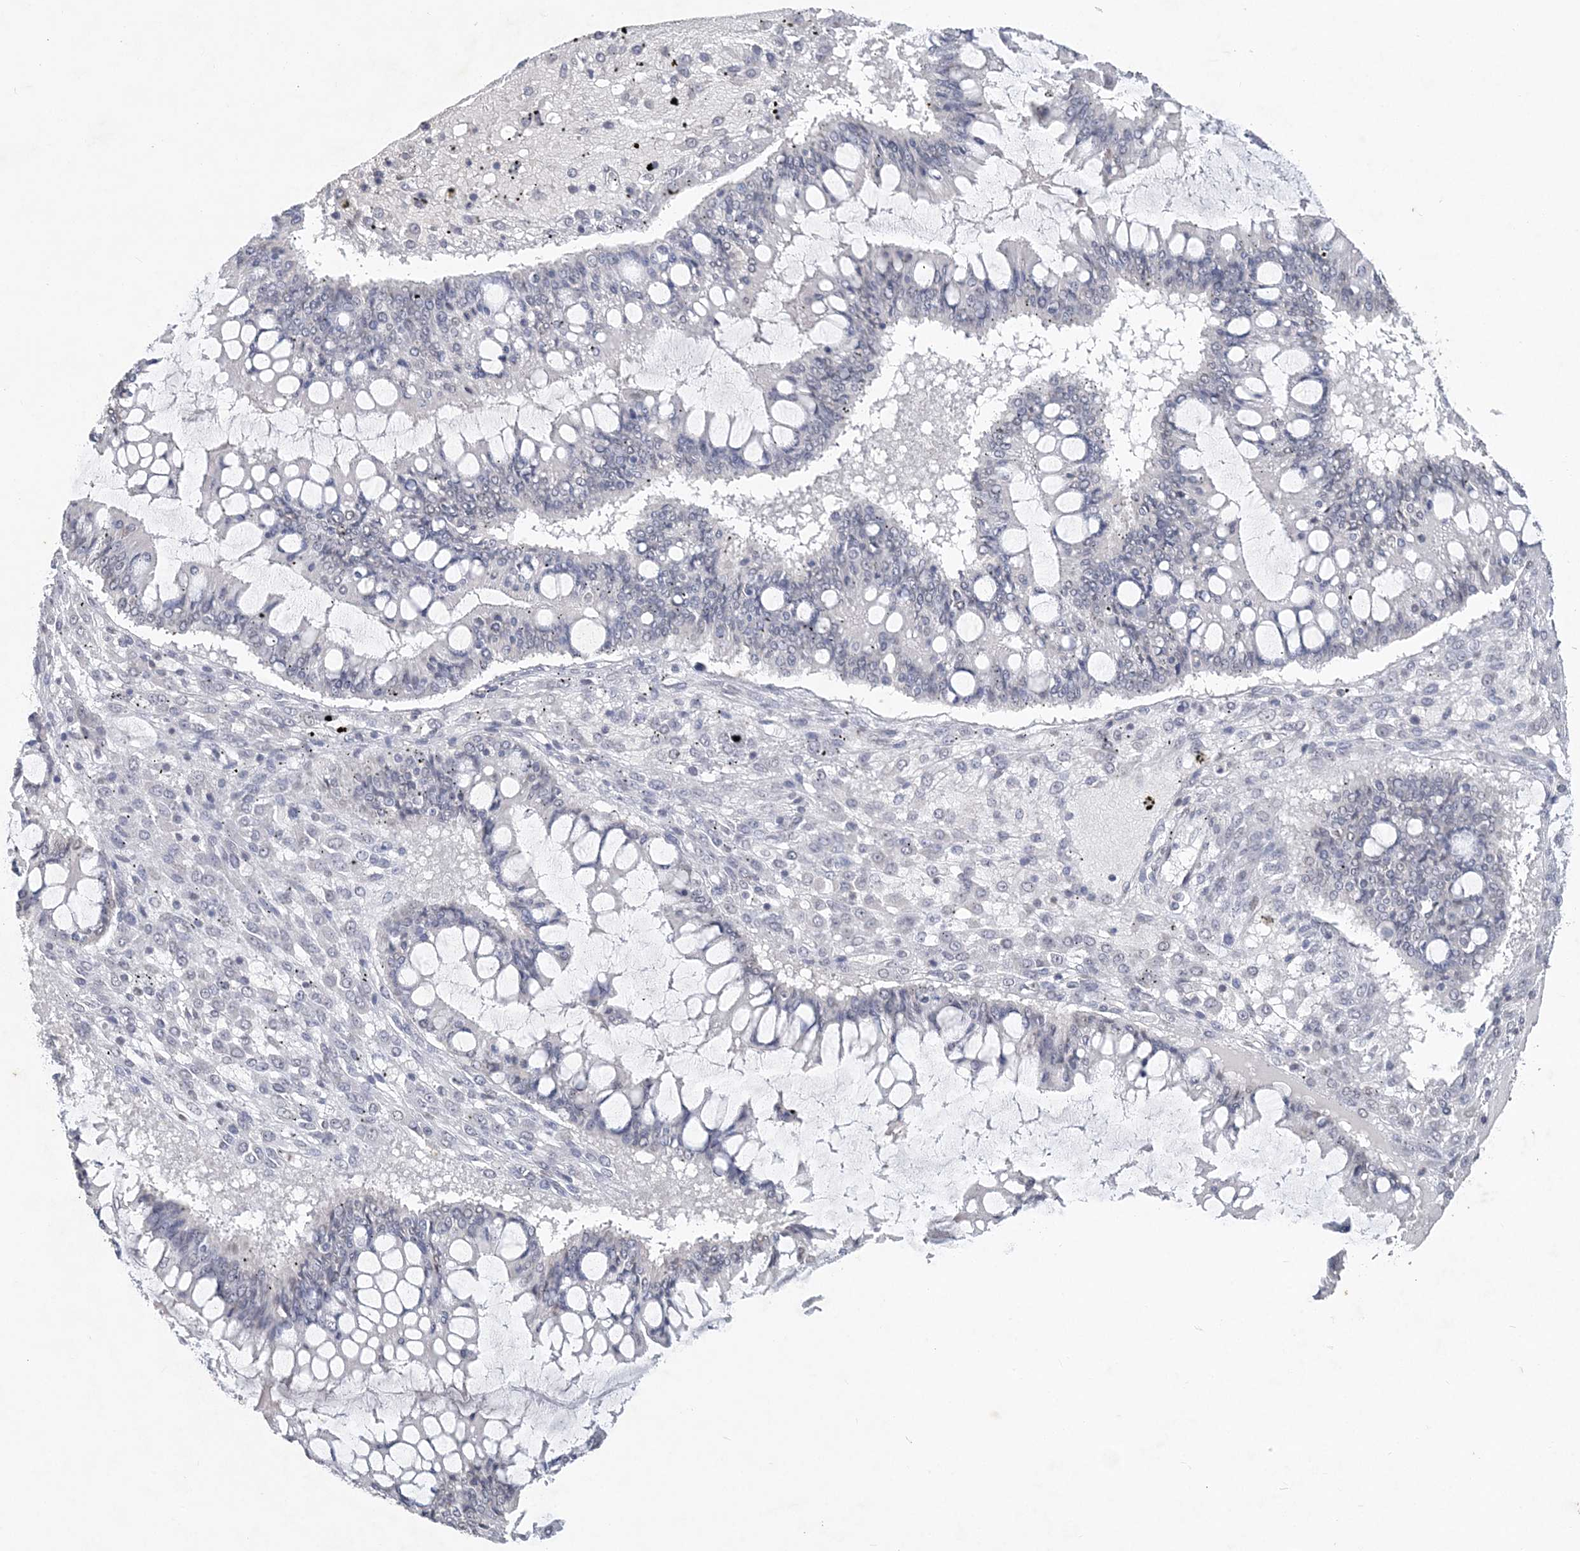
{"staining": {"intensity": "negative", "quantity": "none", "location": "none"}, "tissue": "ovarian cancer", "cell_type": "Tumor cells", "image_type": "cancer", "snomed": [{"axis": "morphology", "description": "Cystadenocarcinoma, mucinous, NOS"}, {"axis": "topography", "description": "Ovary"}], "caption": "An IHC image of mucinous cystadenocarcinoma (ovarian) is shown. There is no staining in tumor cells of mucinous cystadenocarcinoma (ovarian).", "gene": "PDCD1", "patient": {"sex": "female", "age": 73}}